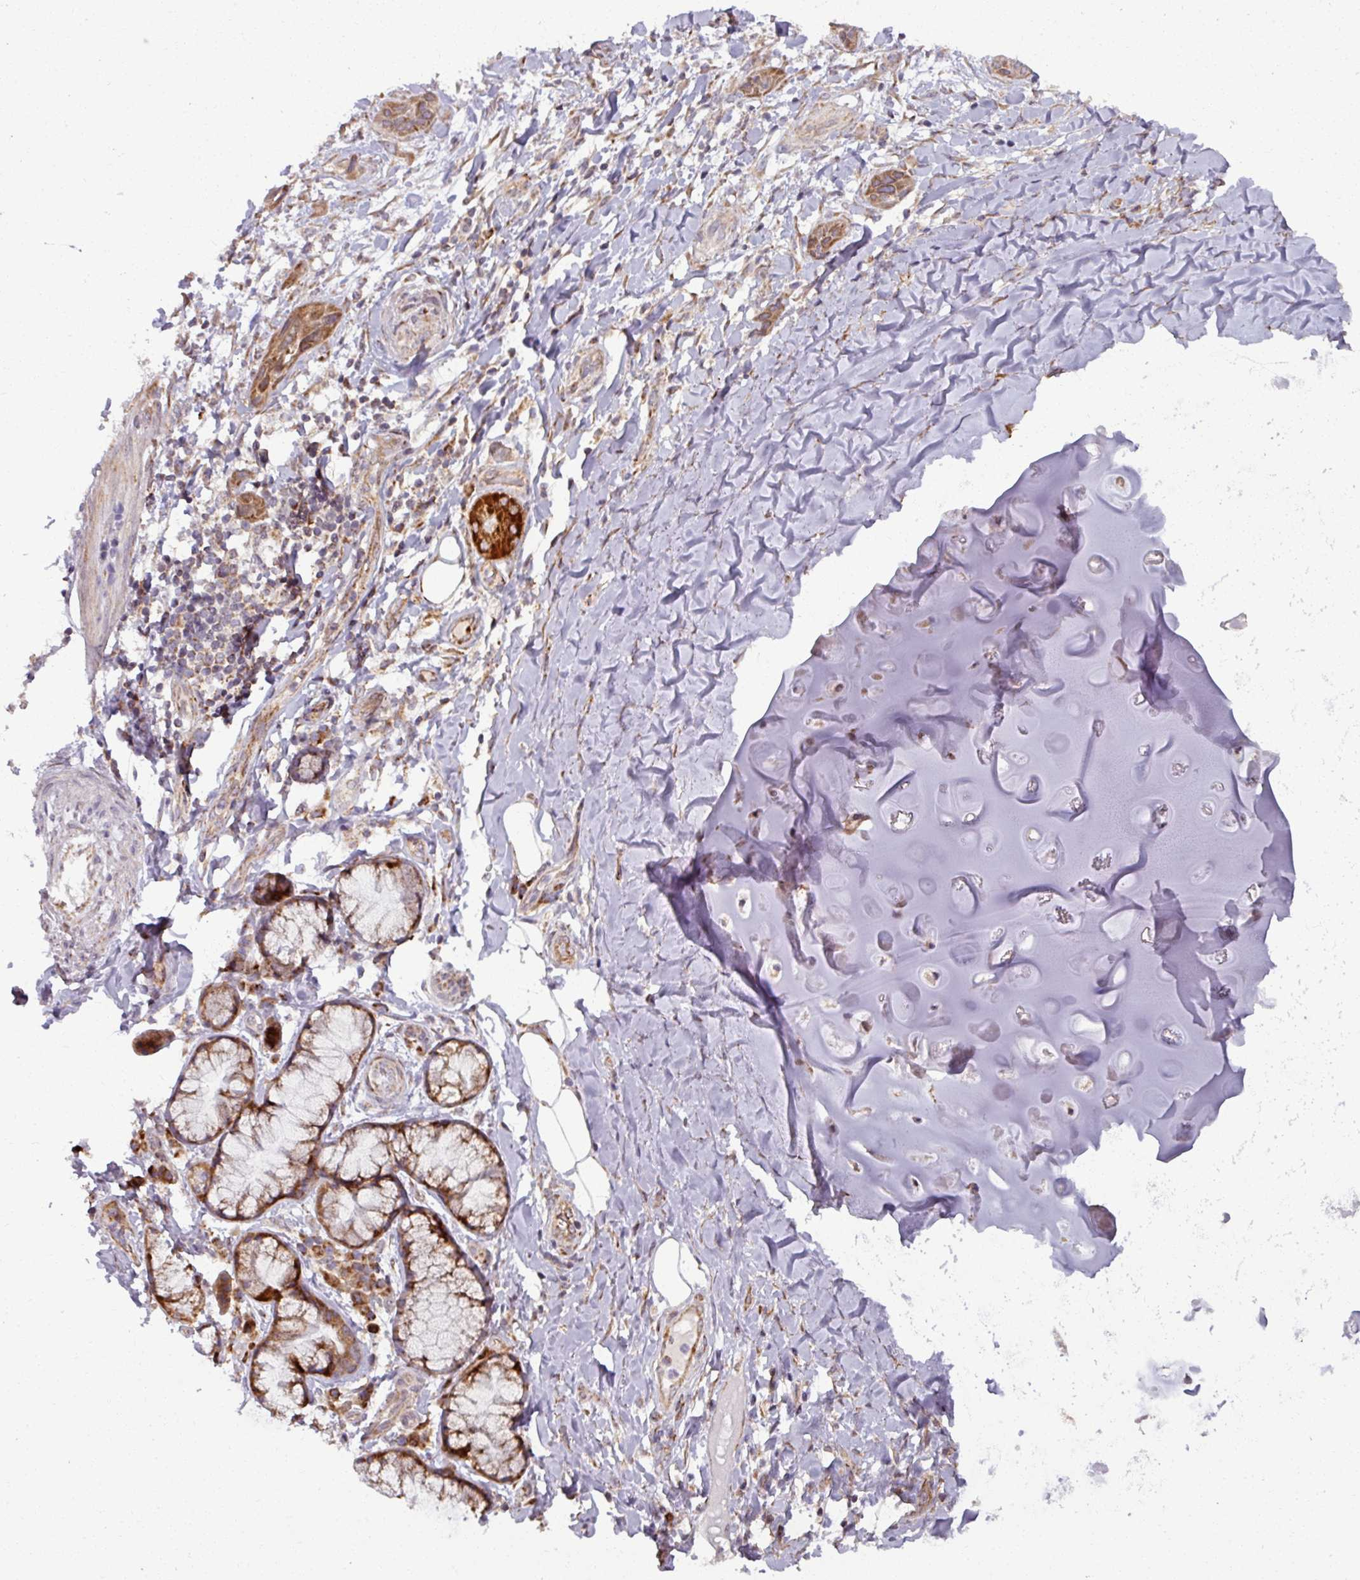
{"staining": {"intensity": "negative", "quantity": "none", "location": "none"}, "tissue": "adipose tissue", "cell_type": "Adipocytes", "image_type": "normal", "snomed": [{"axis": "morphology", "description": "Normal tissue, NOS"}, {"axis": "morphology", "description": "Squamous cell carcinoma, NOS"}, {"axis": "topography", "description": "Bronchus"}, {"axis": "topography", "description": "Lung"}], "caption": "Benign adipose tissue was stained to show a protein in brown. There is no significant expression in adipocytes. (Stains: DAB IHC with hematoxylin counter stain, Microscopy: brightfield microscopy at high magnification).", "gene": "MAGT1", "patient": {"sex": "female", "age": 70}}